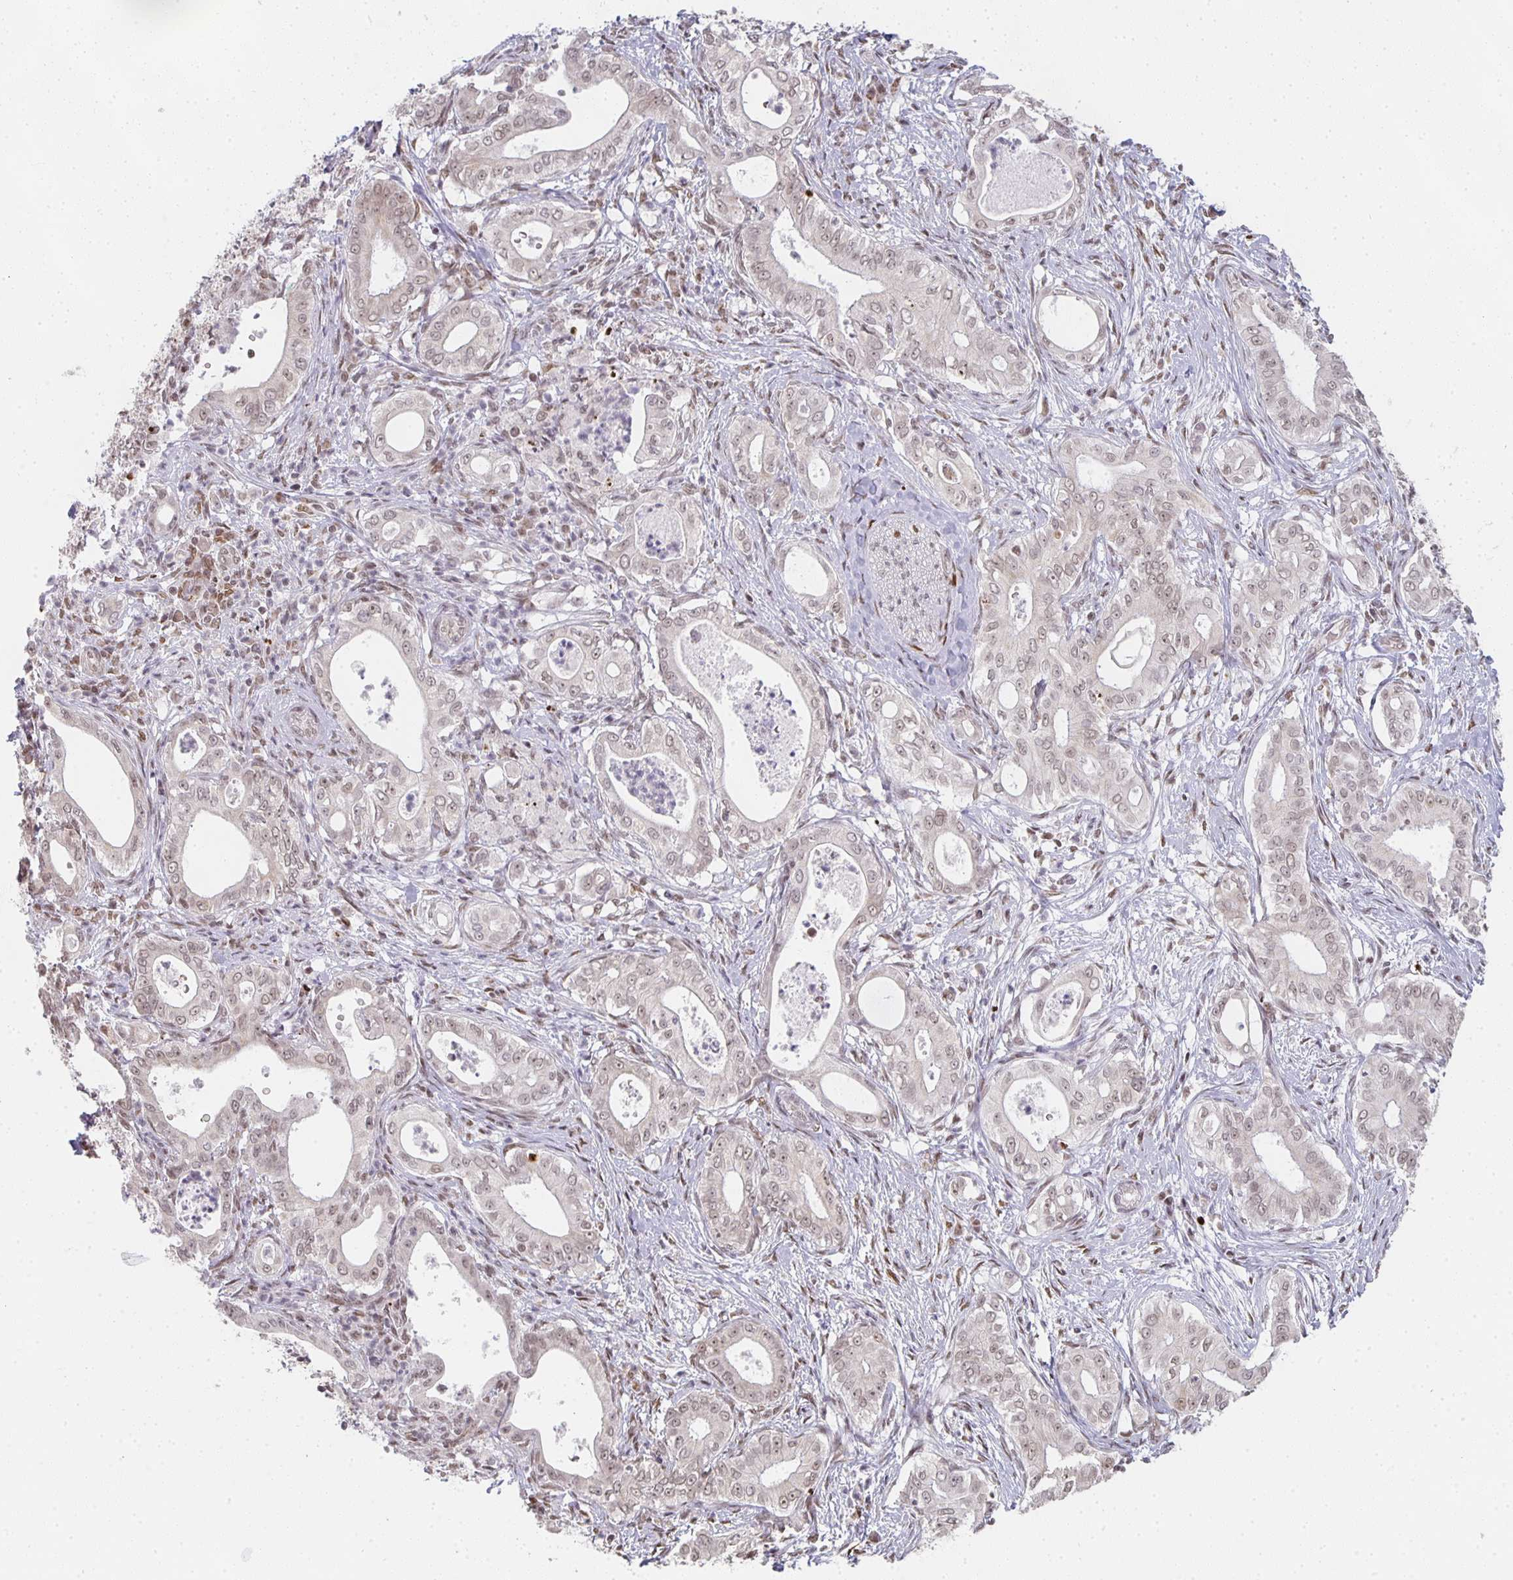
{"staining": {"intensity": "weak", "quantity": "25%-75%", "location": "nuclear"}, "tissue": "pancreatic cancer", "cell_type": "Tumor cells", "image_type": "cancer", "snomed": [{"axis": "morphology", "description": "Adenocarcinoma, NOS"}, {"axis": "topography", "description": "Pancreas"}], "caption": "Tumor cells reveal low levels of weak nuclear expression in approximately 25%-75% of cells in pancreatic cancer.", "gene": "SMARCA2", "patient": {"sex": "male", "age": 71}}